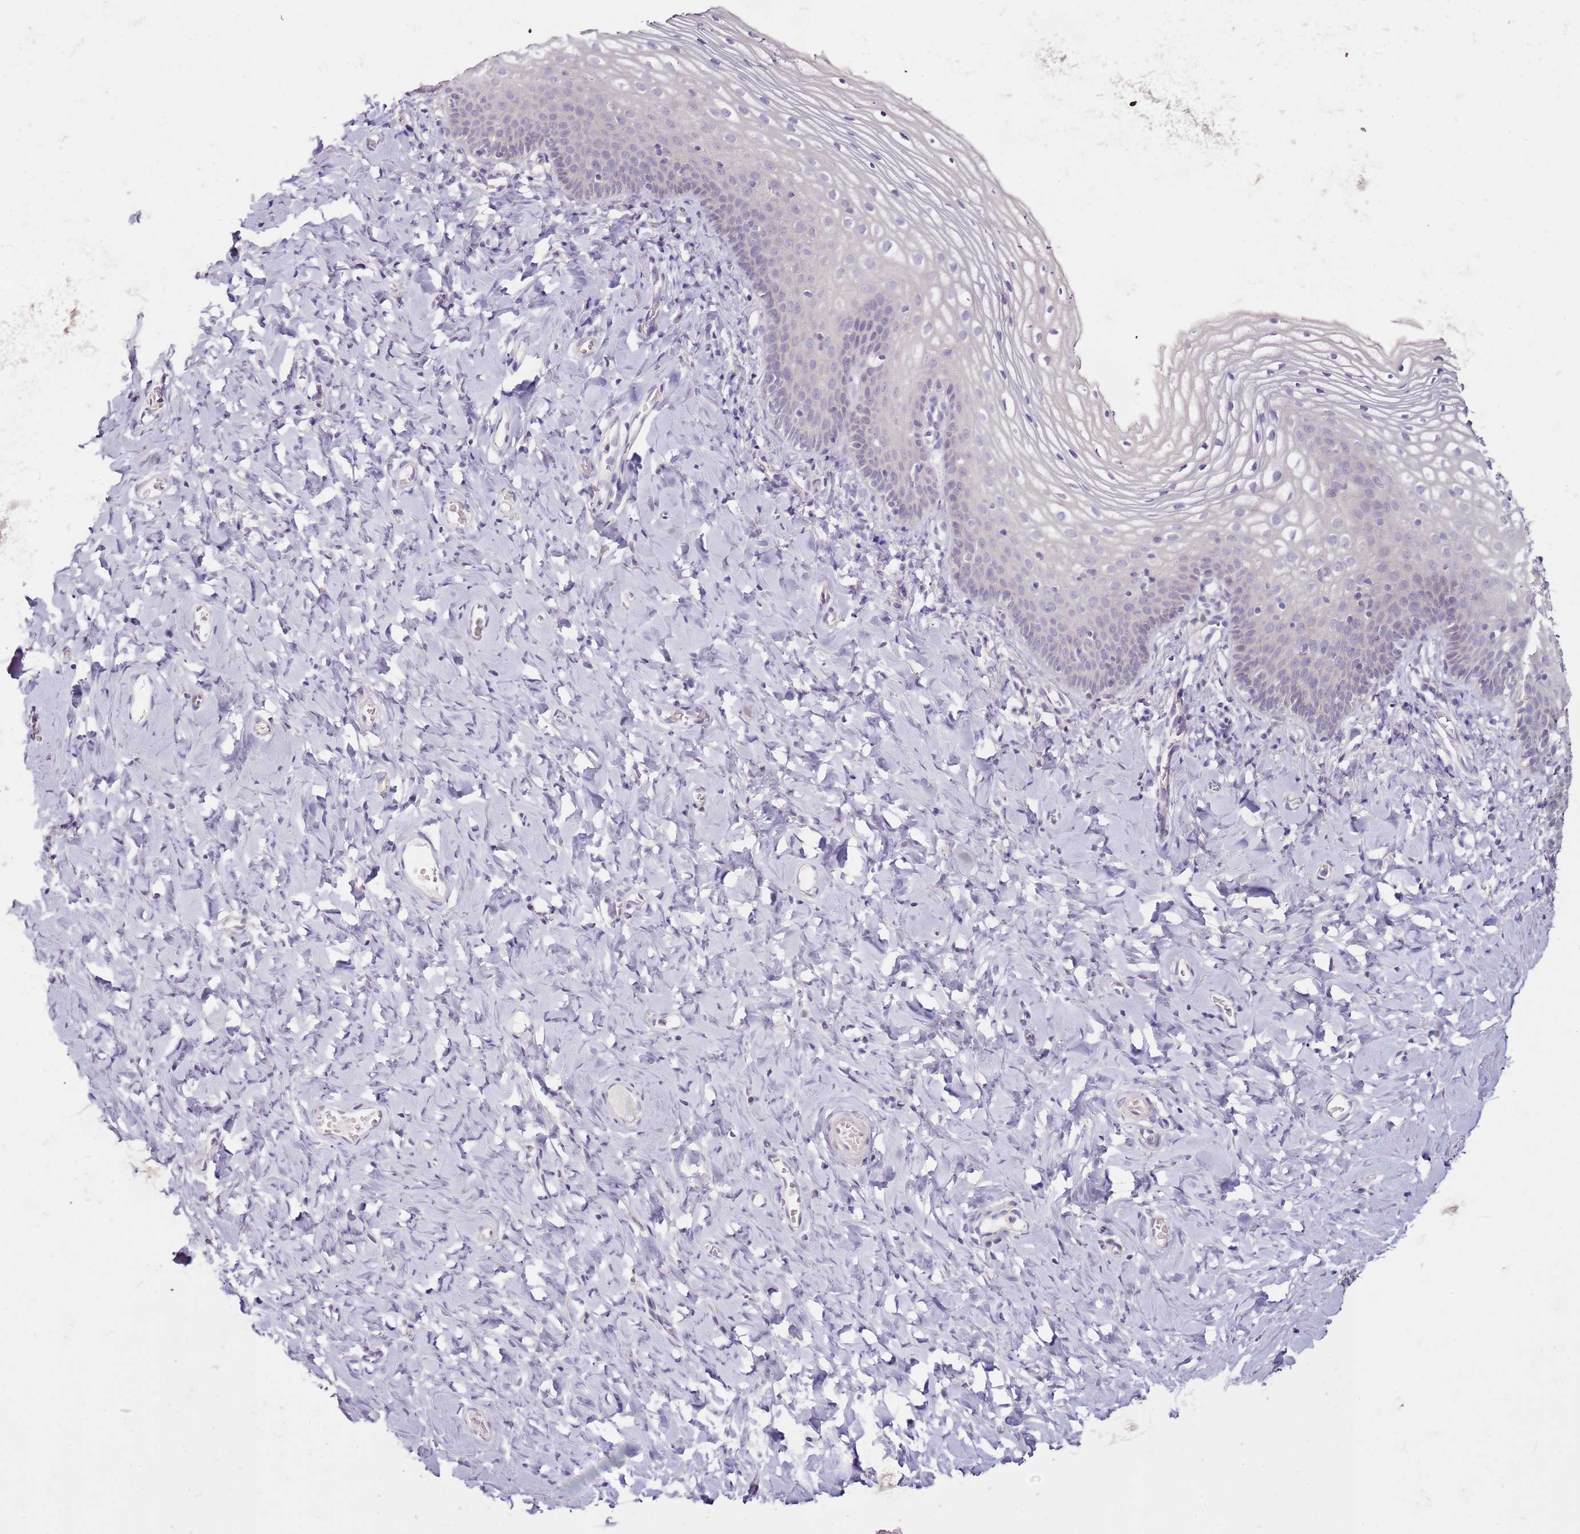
{"staining": {"intensity": "negative", "quantity": "none", "location": "none"}, "tissue": "vagina", "cell_type": "Squamous epithelial cells", "image_type": "normal", "snomed": [{"axis": "morphology", "description": "Normal tissue, NOS"}, {"axis": "topography", "description": "Vagina"}], "caption": "The micrograph displays no significant staining in squamous epithelial cells of vagina.", "gene": "MDH1", "patient": {"sex": "female", "age": 60}}